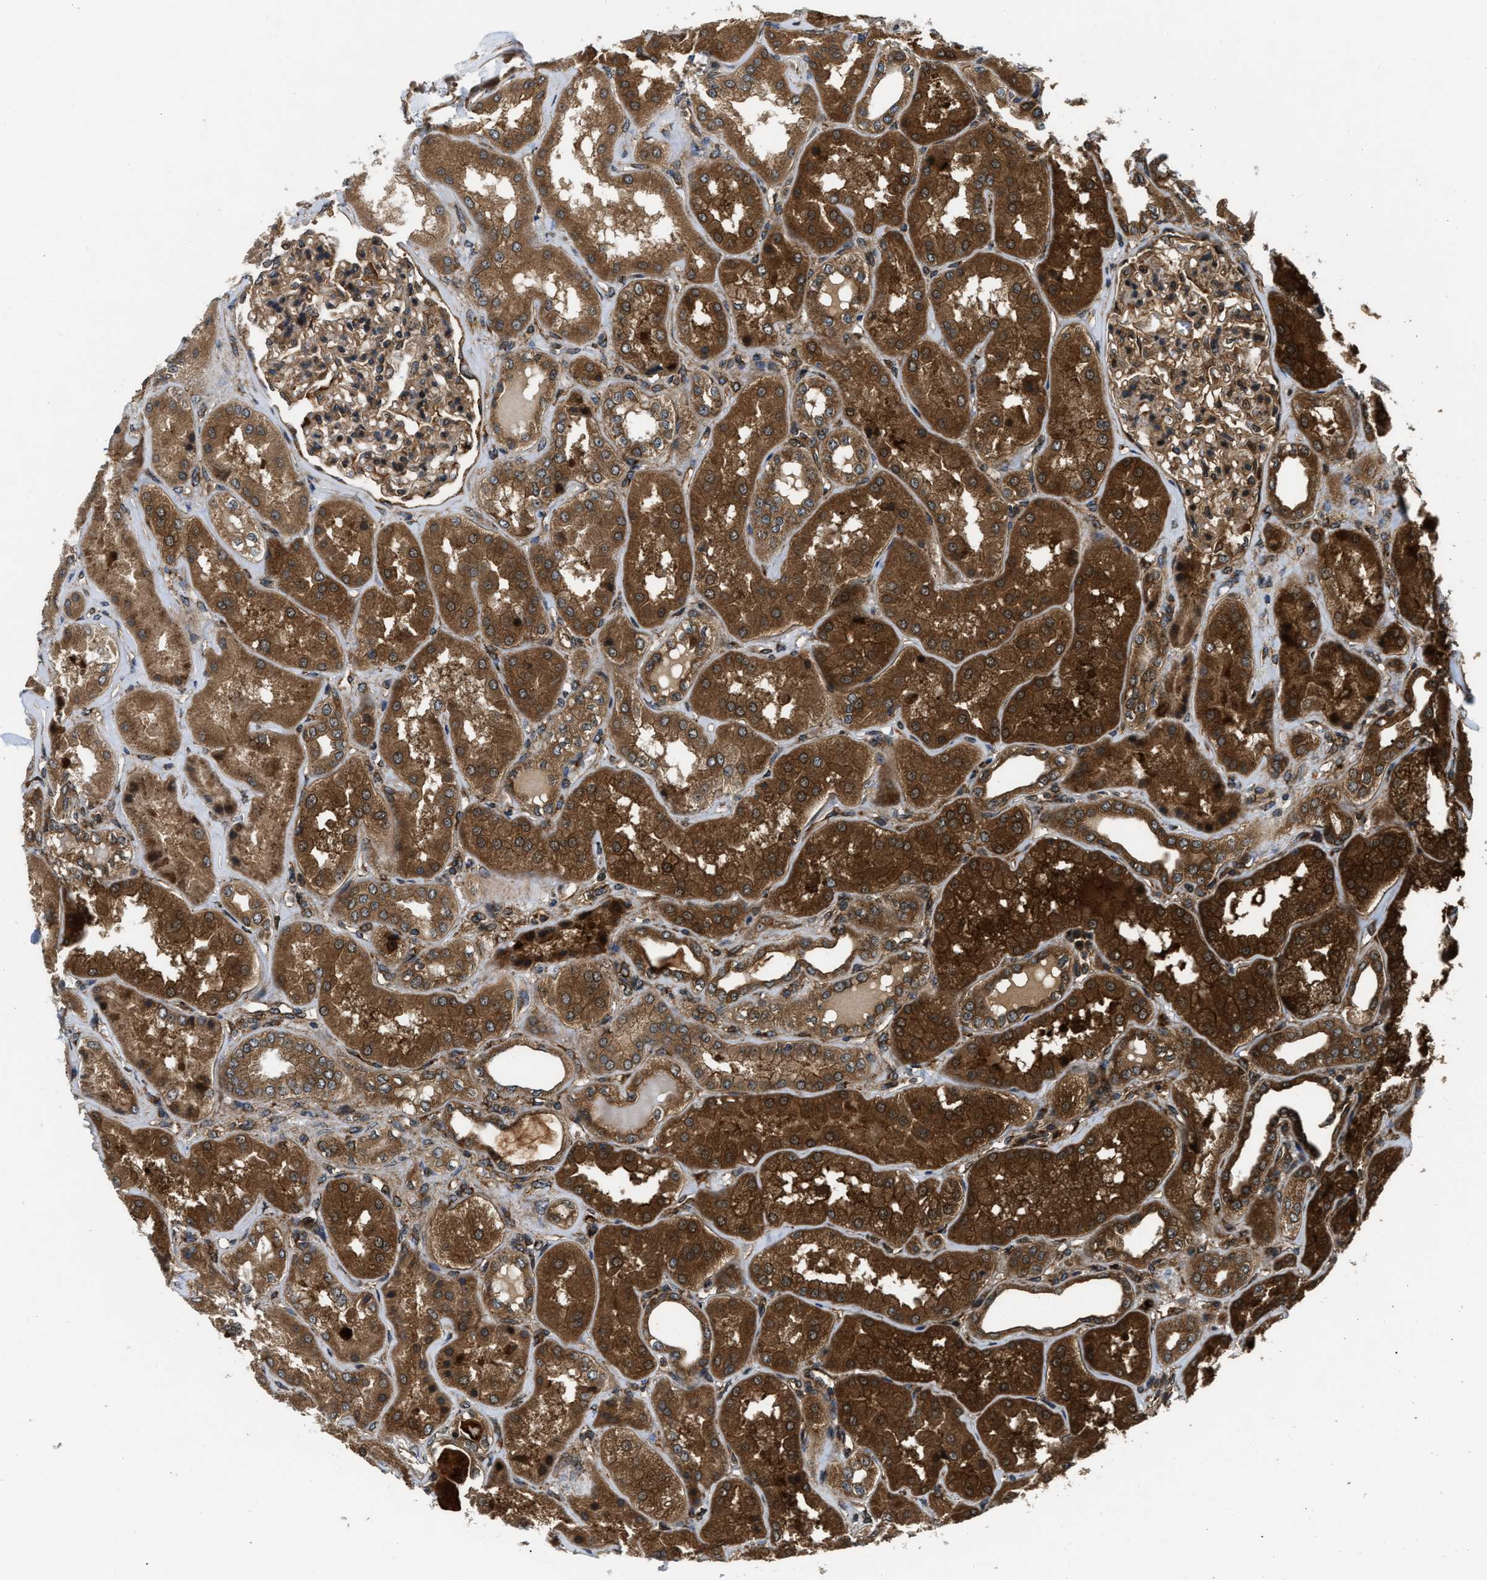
{"staining": {"intensity": "moderate", "quantity": ">75%", "location": "cytoplasmic/membranous"}, "tissue": "kidney", "cell_type": "Cells in glomeruli", "image_type": "normal", "snomed": [{"axis": "morphology", "description": "Normal tissue, NOS"}, {"axis": "topography", "description": "Kidney"}], "caption": "Normal kidney reveals moderate cytoplasmic/membranous staining in approximately >75% of cells in glomeruli.", "gene": "PNPLA8", "patient": {"sex": "female", "age": 56}}